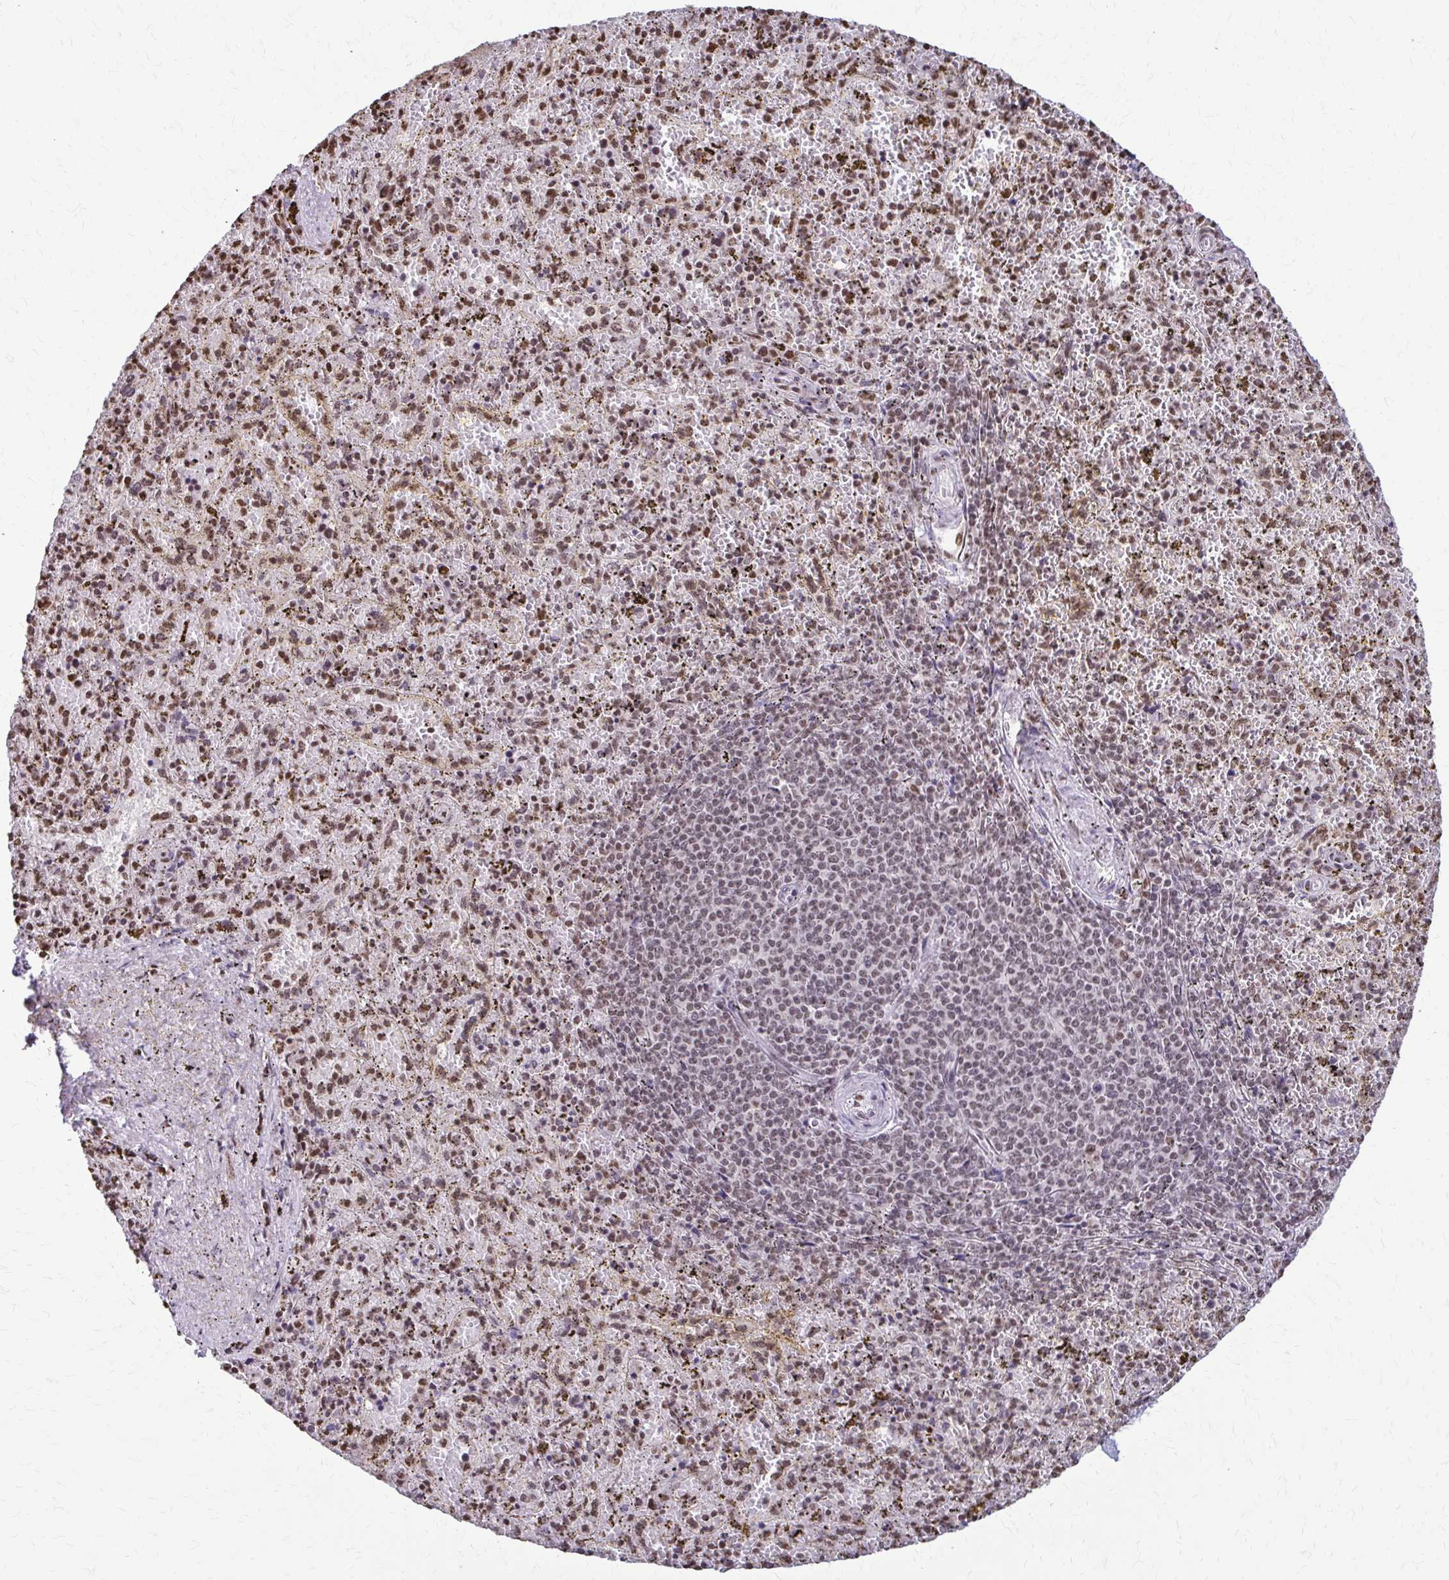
{"staining": {"intensity": "moderate", "quantity": ">75%", "location": "nuclear"}, "tissue": "spleen", "cell_type": "Cells in red pulp", "image_type": "normal", "snomed": [{"axis": "morphology", "description": "Normal tissue, NOS"}, {"axis": "topography", "description": "Spleen"}], "caption": "About >75% of cells in red pulp in normal spleen show moderate nuclear protein positivity as visualized by brown immunohistochemical staining.", "gene": "SNRPA", "patient": {"sex": "female", "age": 50}}